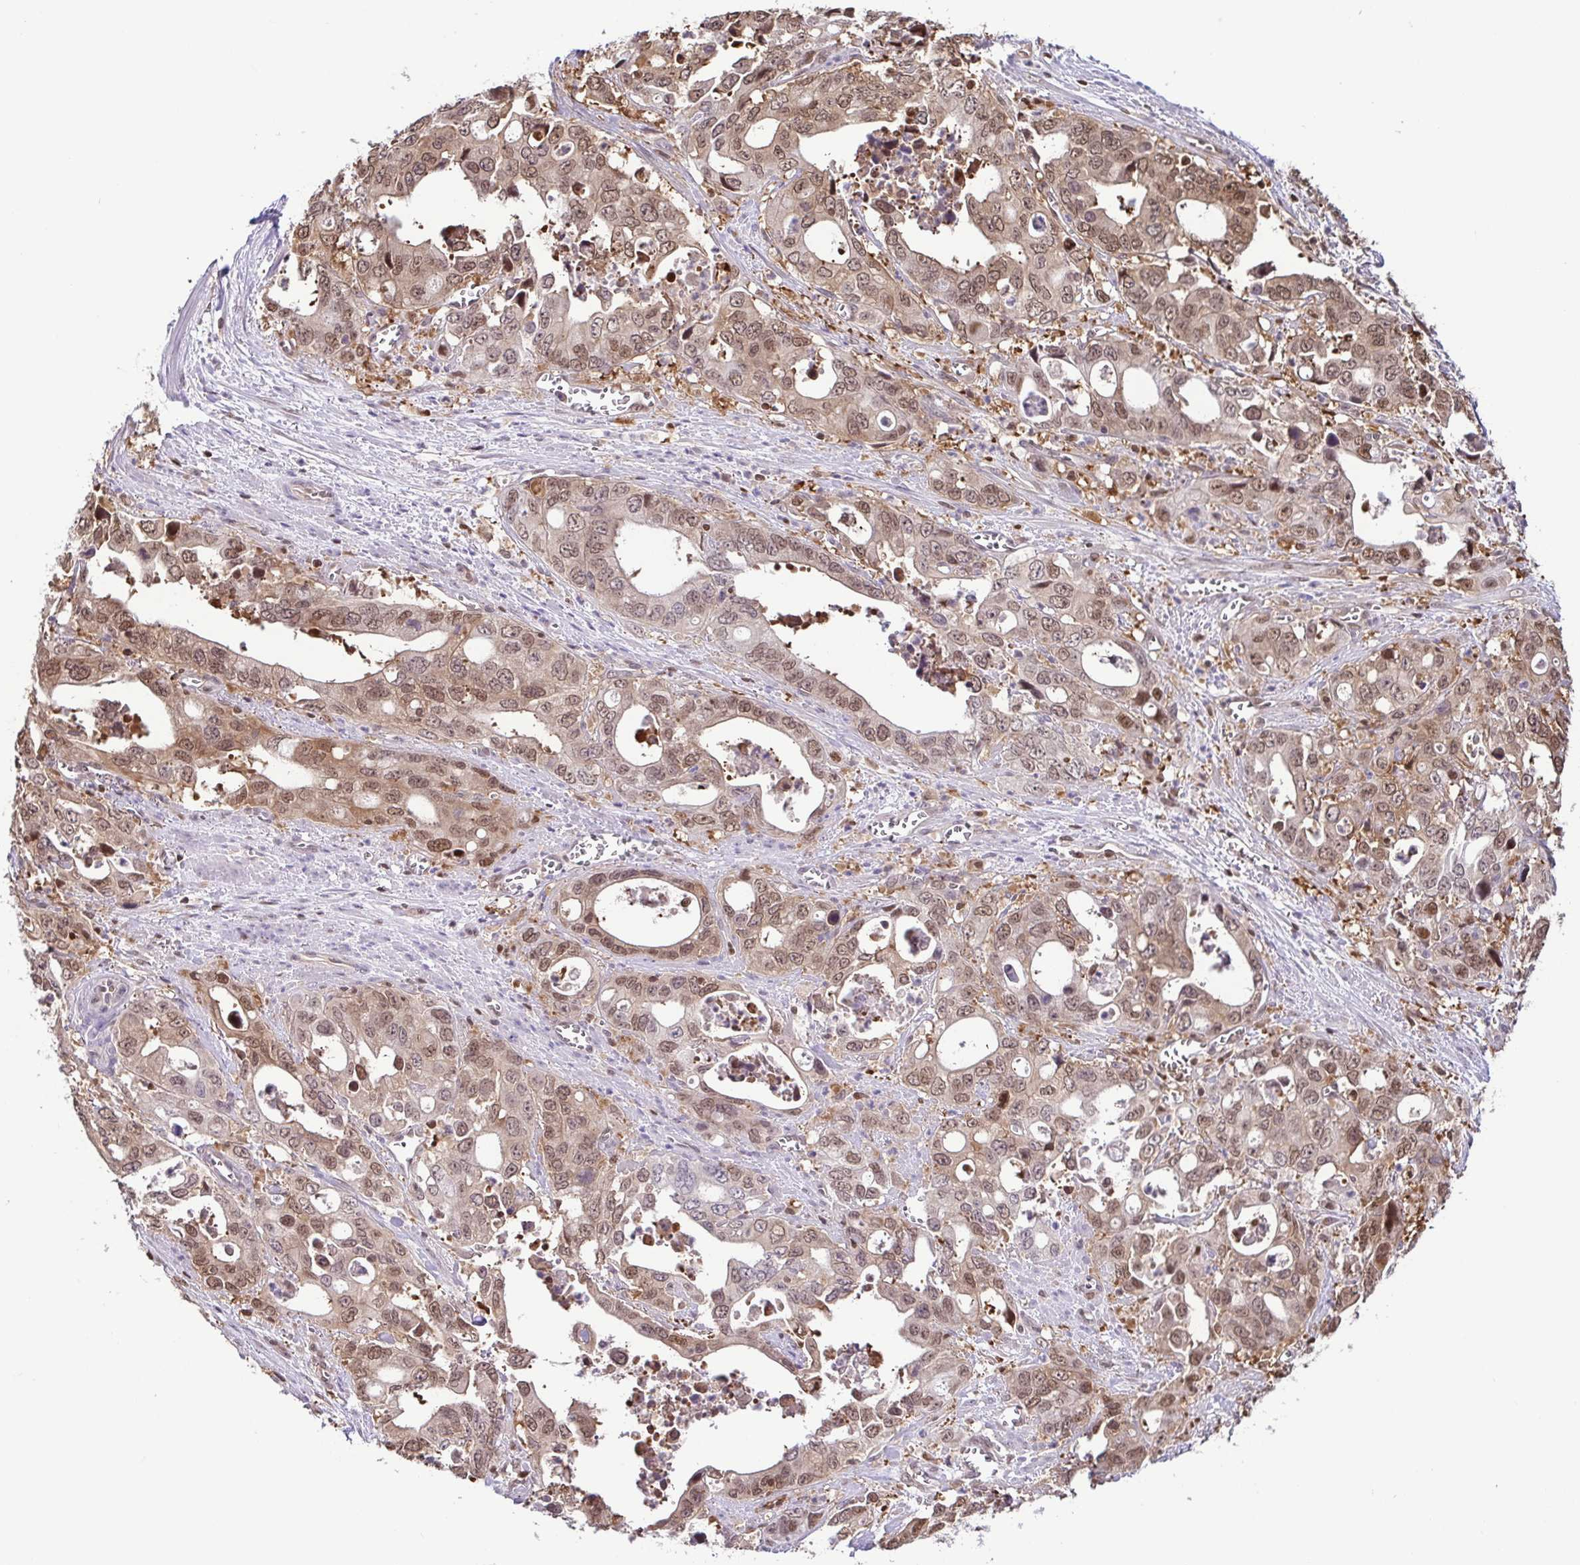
{"staining": {"intensity": "moderate", "quantity": ">75%", "location": "nuclear"}, "tissue": "stomach cancer", "cell_type": "Tumor cells", "image_type": "cancer", "snomed": [{"axis": "morphology", "description": "Adenocarcinoma, NOS"}, {"axis": "topography", "description": "Stomach, upper"}], "caption": "An image showing moderate nuclear positivity in approximately >75% of tumor cells in adenocarcinoma (stomach), as visualized by brown immunohistochemical staining.", "gene": "PSMB9", "patient": {"sex": "male", "age": 74}}